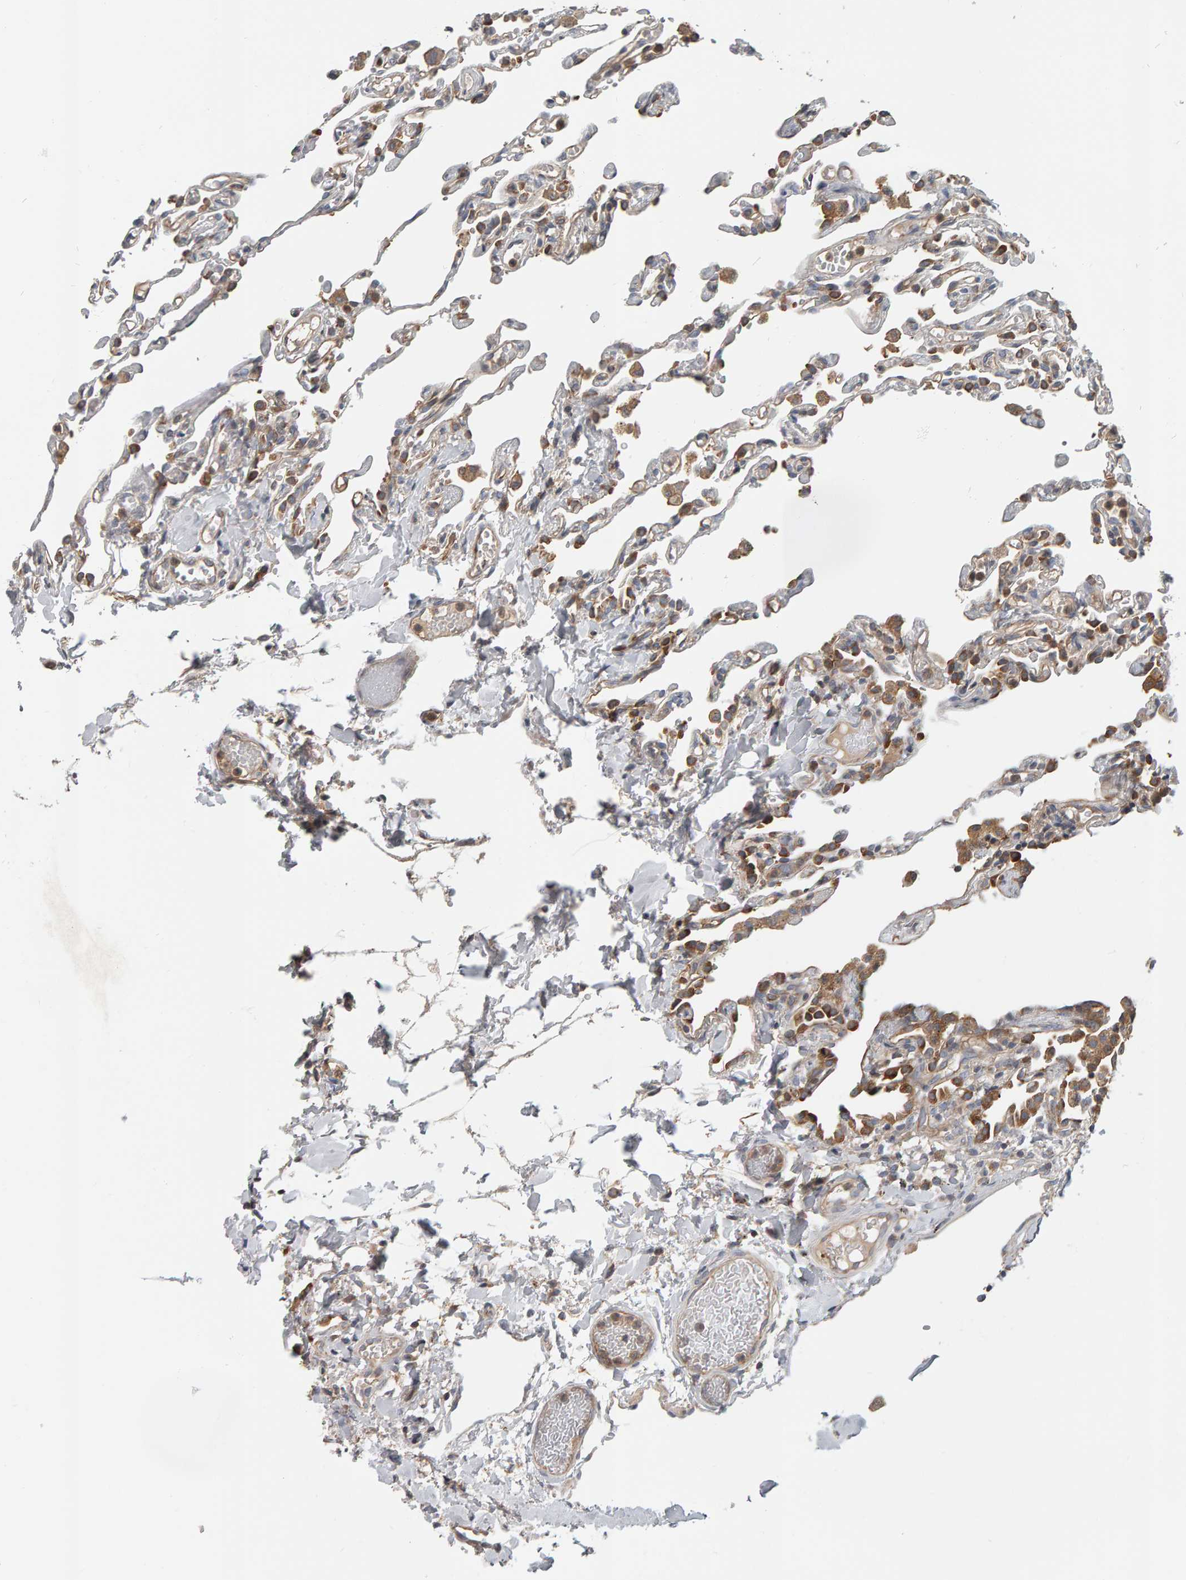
{"staining": {"intensity": "moderate", "quantity": "25%-75%", "location": "cytoplasmic/membranous"}, "tissue": "lung", "cell_type": "Alveolar cells", "image_type": "normal", "snomed": [{"axis": "morphology", "description": "Normal tissue, NOS"}, {"axis": "topography", "description": "Lung"}], "caption": "High-magnification brightfield microscopy of unremarkable lung stained with DAB (brown) and counterstained with hematoxylin (blue). alveolar cells exhibit moderate cytoplasmic/membranous expression is appreciated in about25%-75% of cells.", "gene": "C9orf72", "patient": {"sex": "male", "age": 21}}